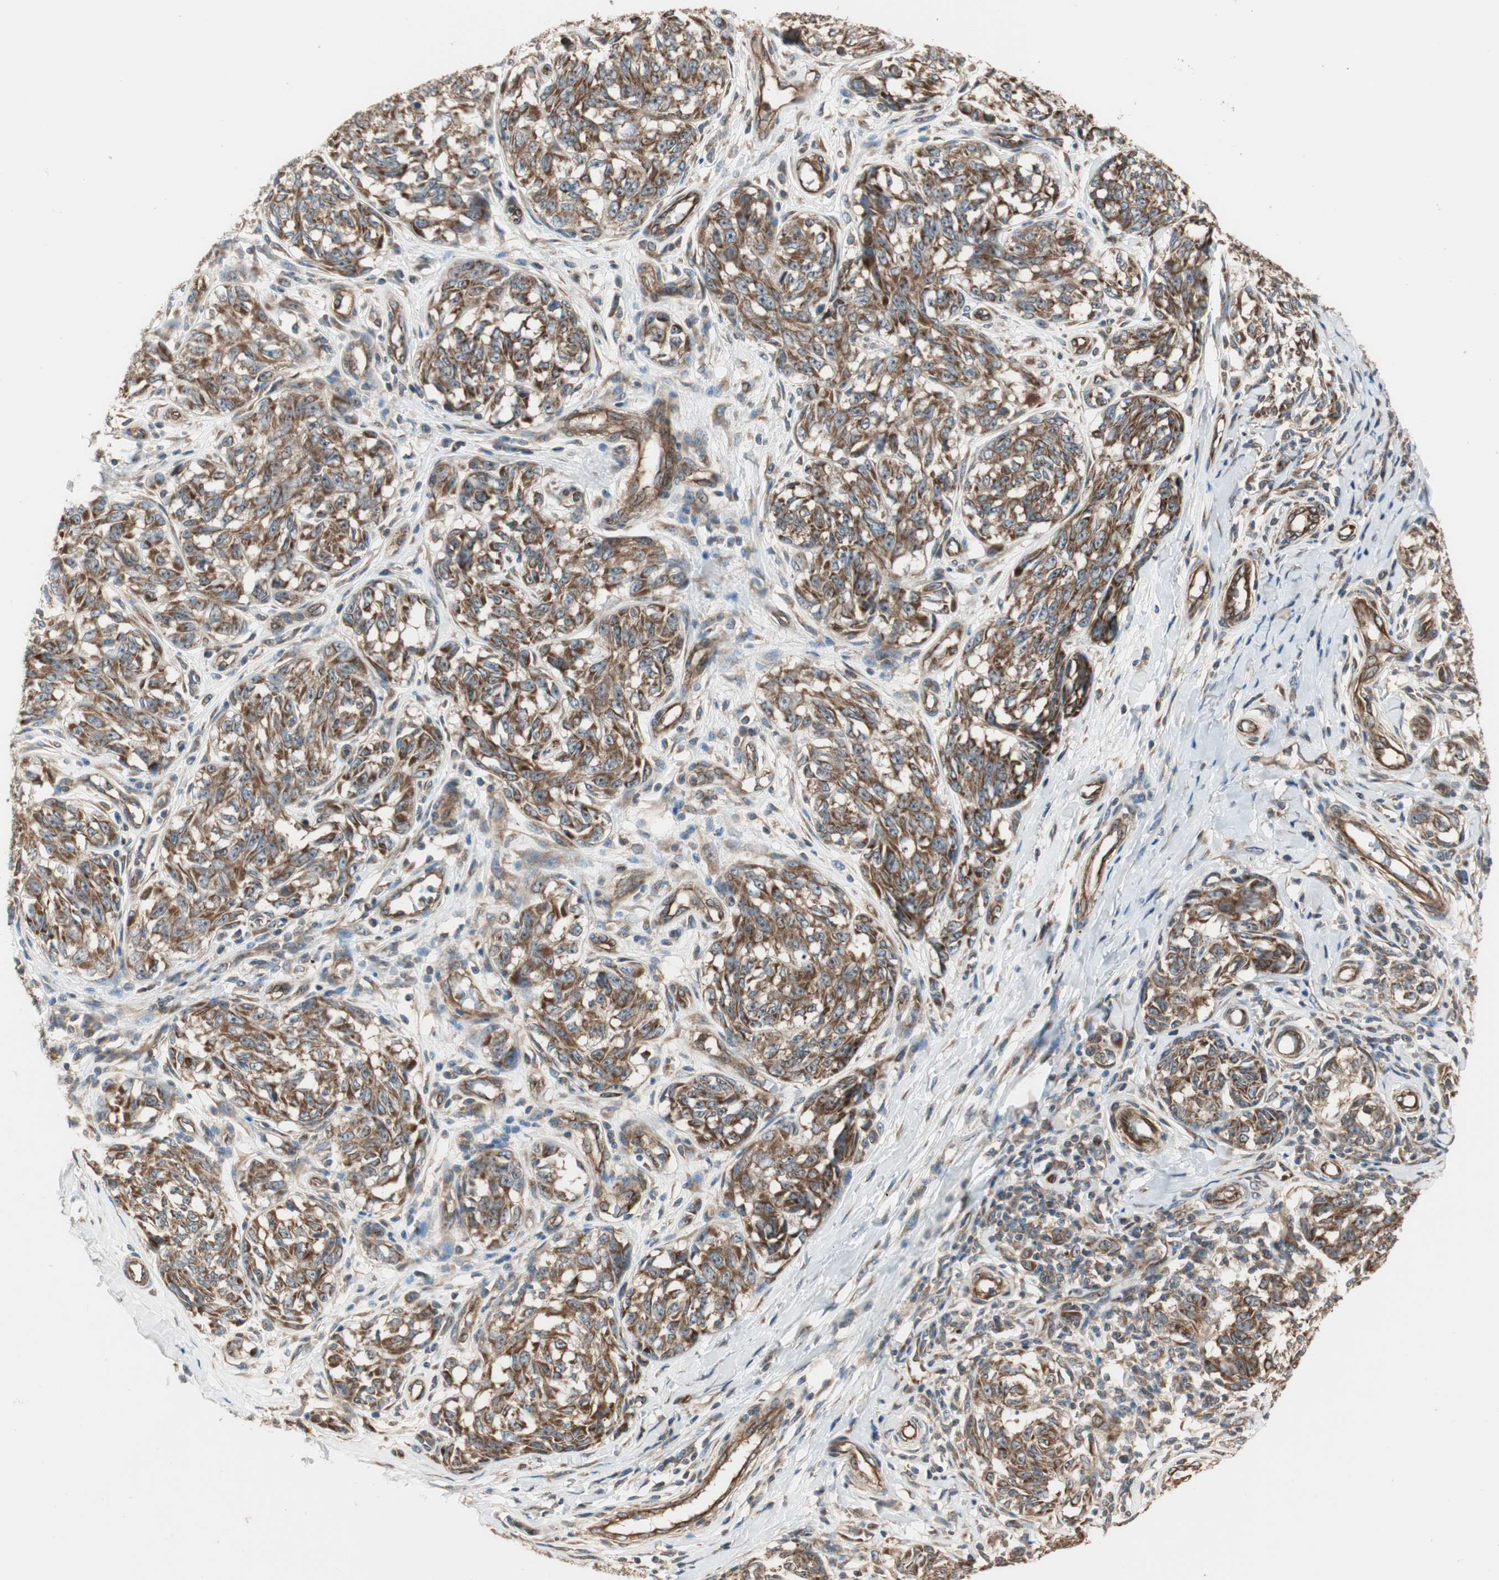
{"staining": {"intensity": "strong", "quantity": ">75%", "location": "cytoplasmic/membranous"}, "tissue": "melanoma", "cell_type": "Tumor cells", "image_type": "cancer", "snomed": [{"axis": "morphology", "description": "Malignant melanoma, NOS"}, {"axis": "topography", "description": "Skin"}], "caption": "This is an image of IHC staining of melanoma, which shows strong expression in the cytoplasmic/membranous of tumor cells.", "gene": "CTTNBP2NL", "patient": {"sex": "female", "age": 64}}